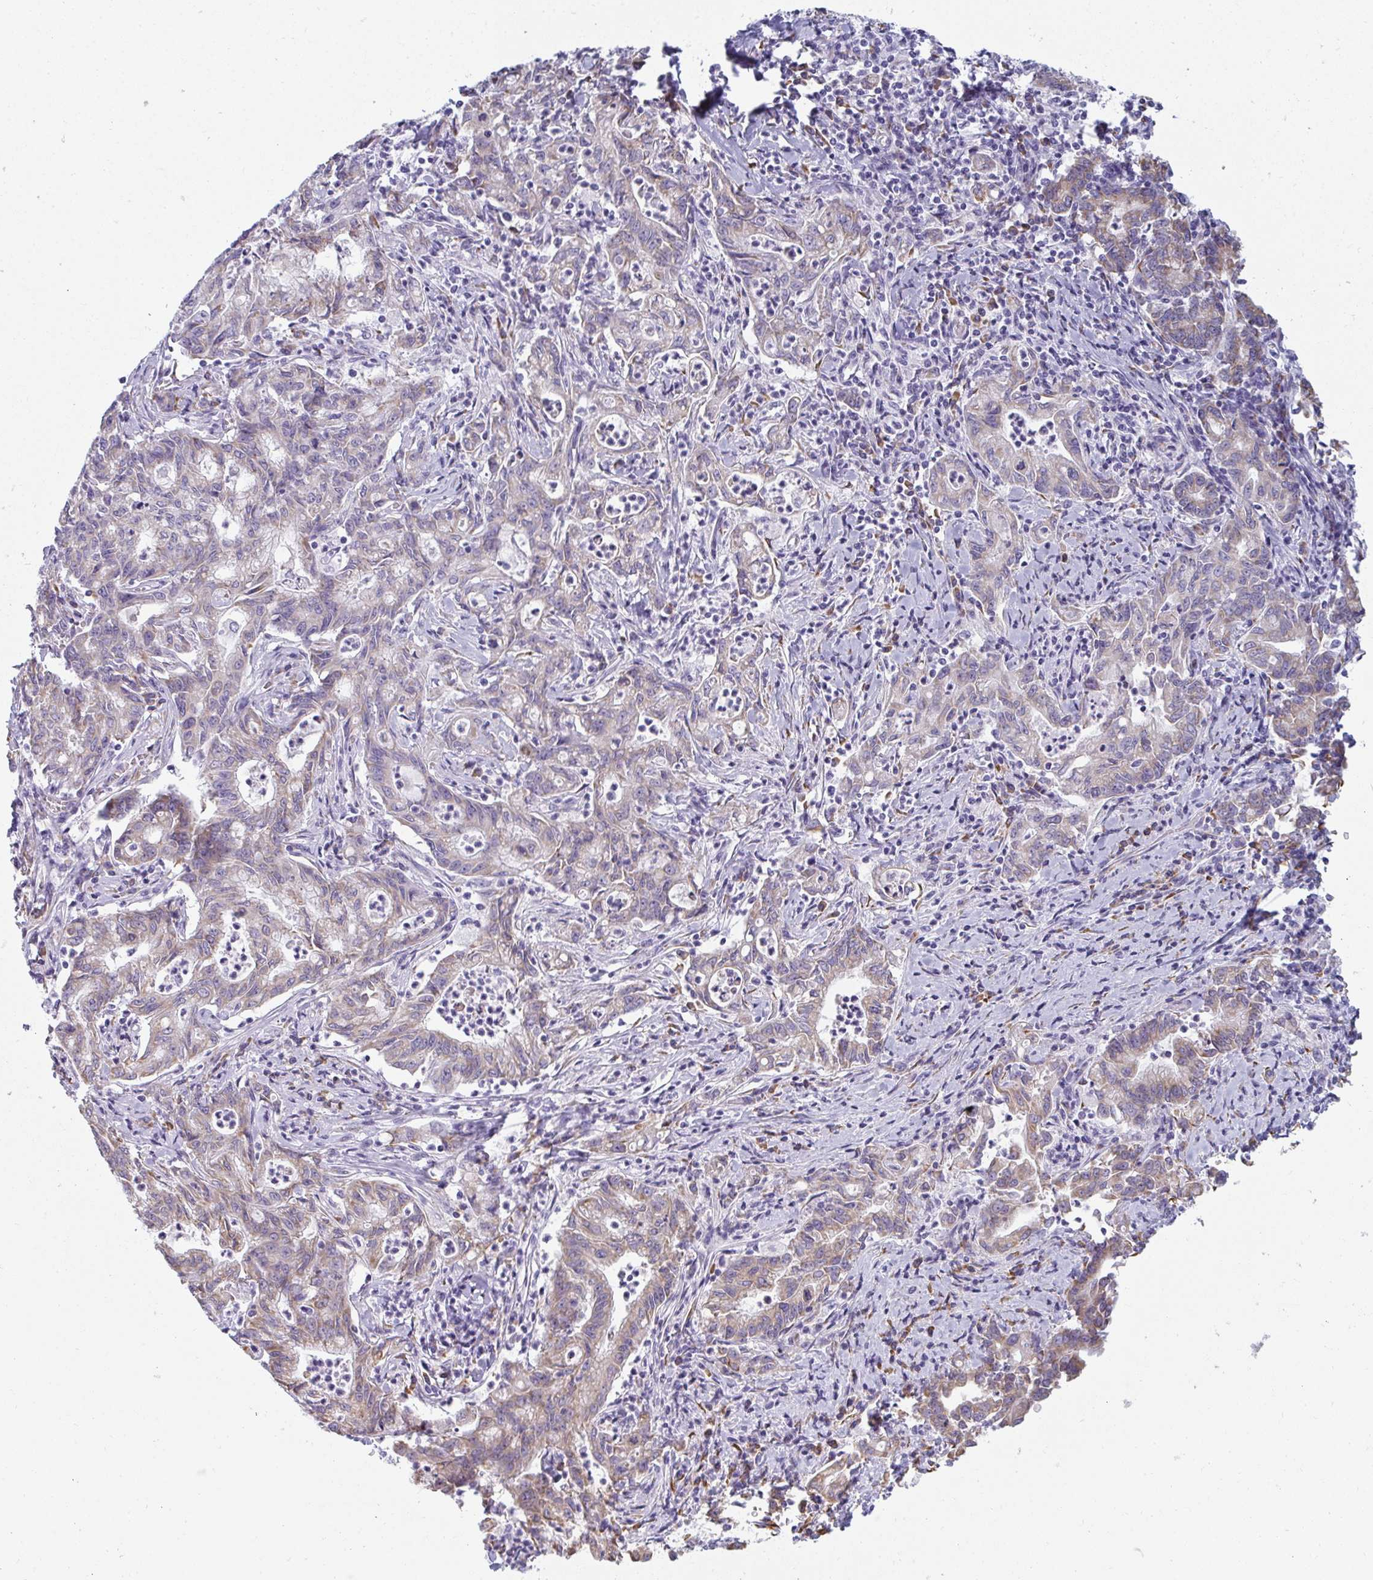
{"staining": {"intensity": "weak", "quantity": "25%-75%", "location": "cytoplasmic/membranous"}, "tissue": "stomach cancer", "cell_type": "Tumor cells", "image_type": "cancer", "snomed": [{"axis": "morphology", "description": "Adenocarcinoma, NOS"}, {"axis": "topography", "description": "Stomach, upper"}], "caption": "Stomach adenocarcinoma stained for a protein (brown) displays weak cytoplasmic/membranous positive staining in about 25%-75% of tumor cells.", "gene": "SHROOM1", "patient": {"sex": "female", "age": 79}}